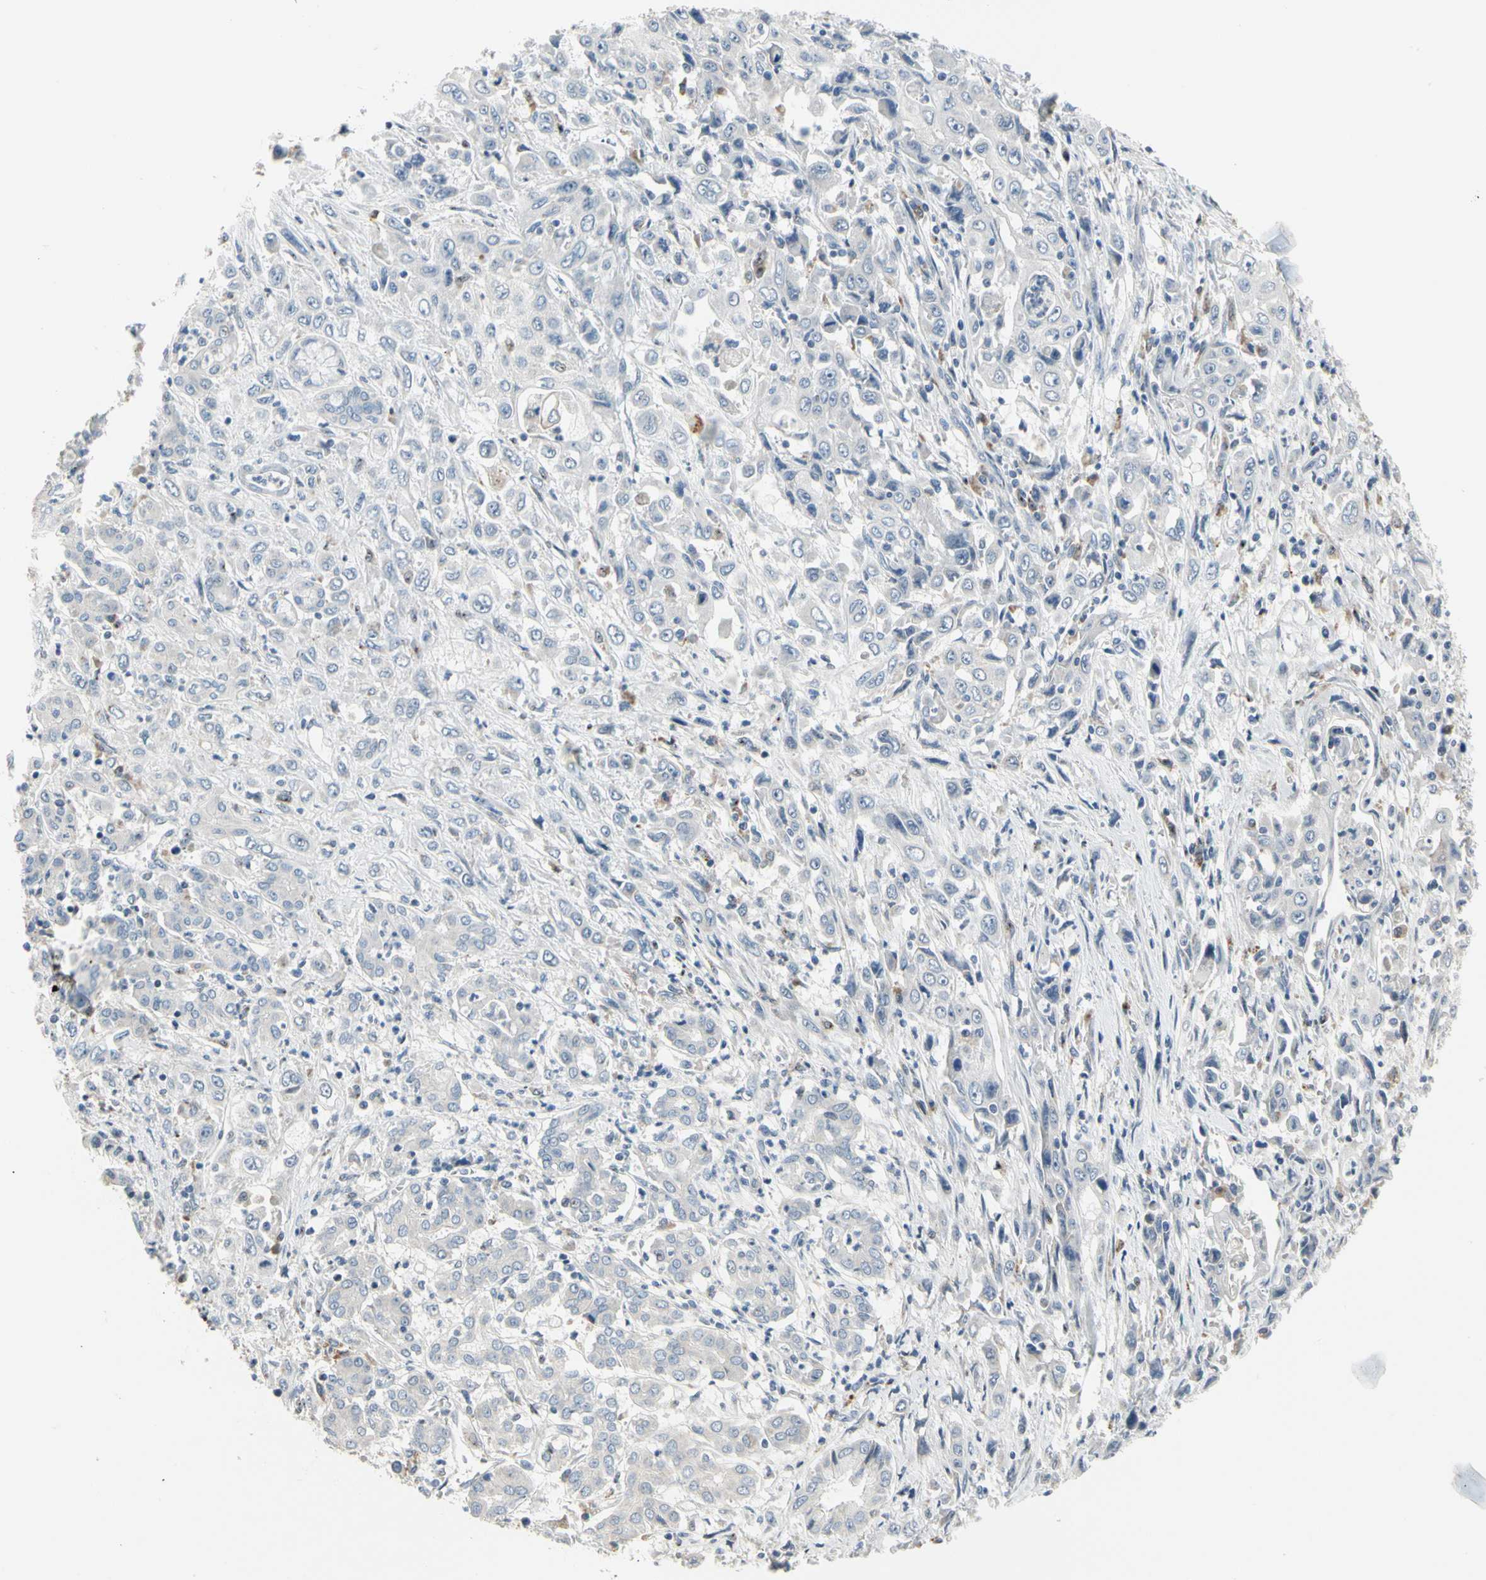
{"staining": {"intensity": "negative", "quantity": "none", "location": "none"}, "tissue": "pancreatic cancer", "cell_type": "Tumor cells", "image_type": "cancer", "snomed": [{"axis": "morphology", "description": "Adenocarcinoma, NOS"}, {"axis": "topography", "description": "Pancreas"}], "caption": "There is no significant staining in tumor cells of adenocarcinoma (pancreatic).", "gene": "NFASC", "patient": {"sex": "male", "age": 70}}